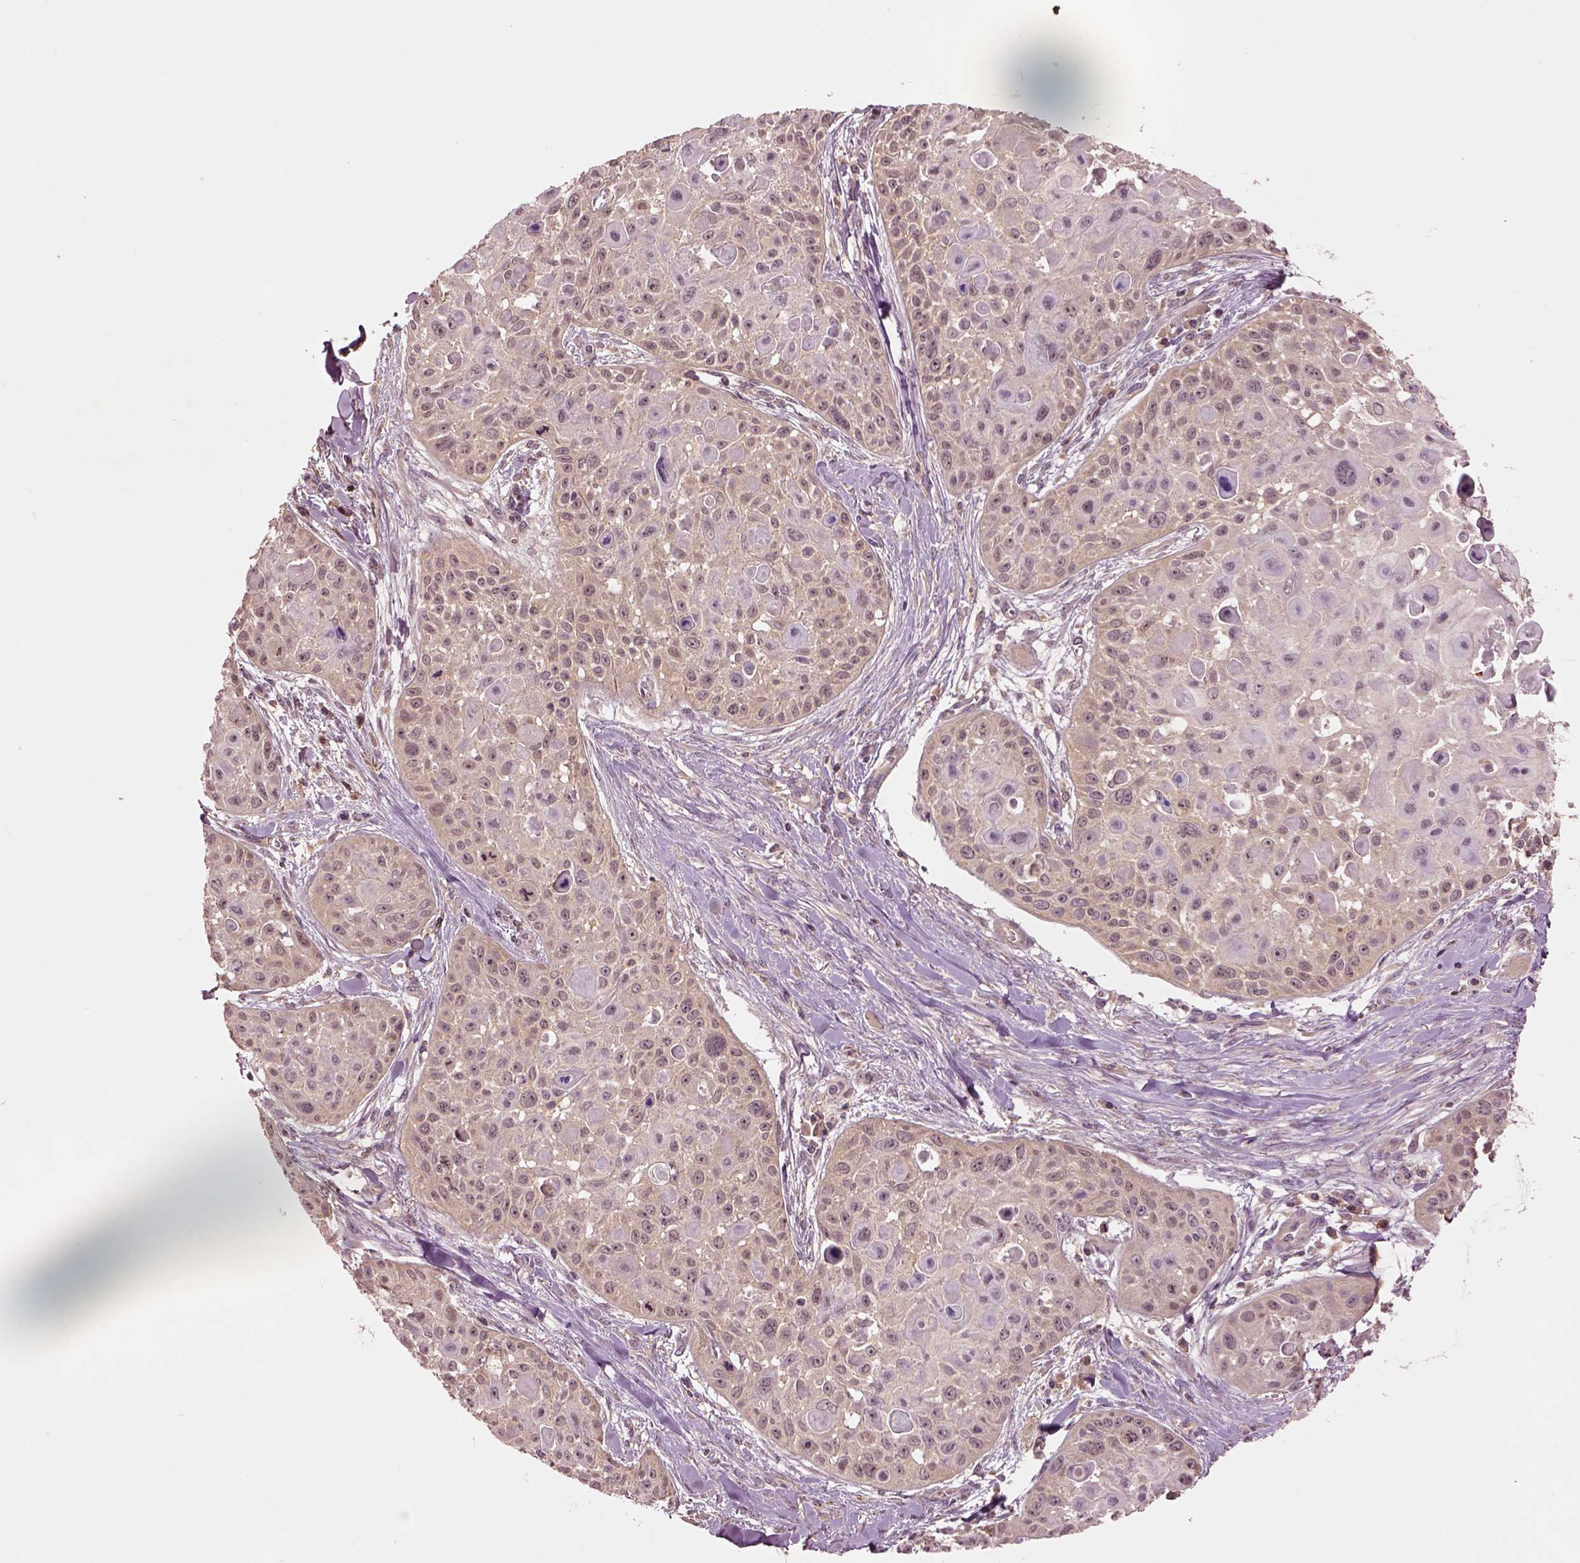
{"staining": {"intensity": "weak", "quantity": "25%-75%", "location": "cytoplasmic/membranous"}, "tissue": "skin cancer", "cell_type": "Tumor cells", "image_type": "cancer", "snomed": [{"axis": "morphology", "description": "Squamous cell carcinoma, NOS"}, {"axis": "topography", "description": "Skin"}, {"axis": "topography", "description": "Anal"}], "caption": "Human skin cancer (squamous cell carcinoma) stained with a protein marker reveals weak staining in tumor cells.", "gene": "MTHFS", "patient": {"sex": "female", "age": 75}}